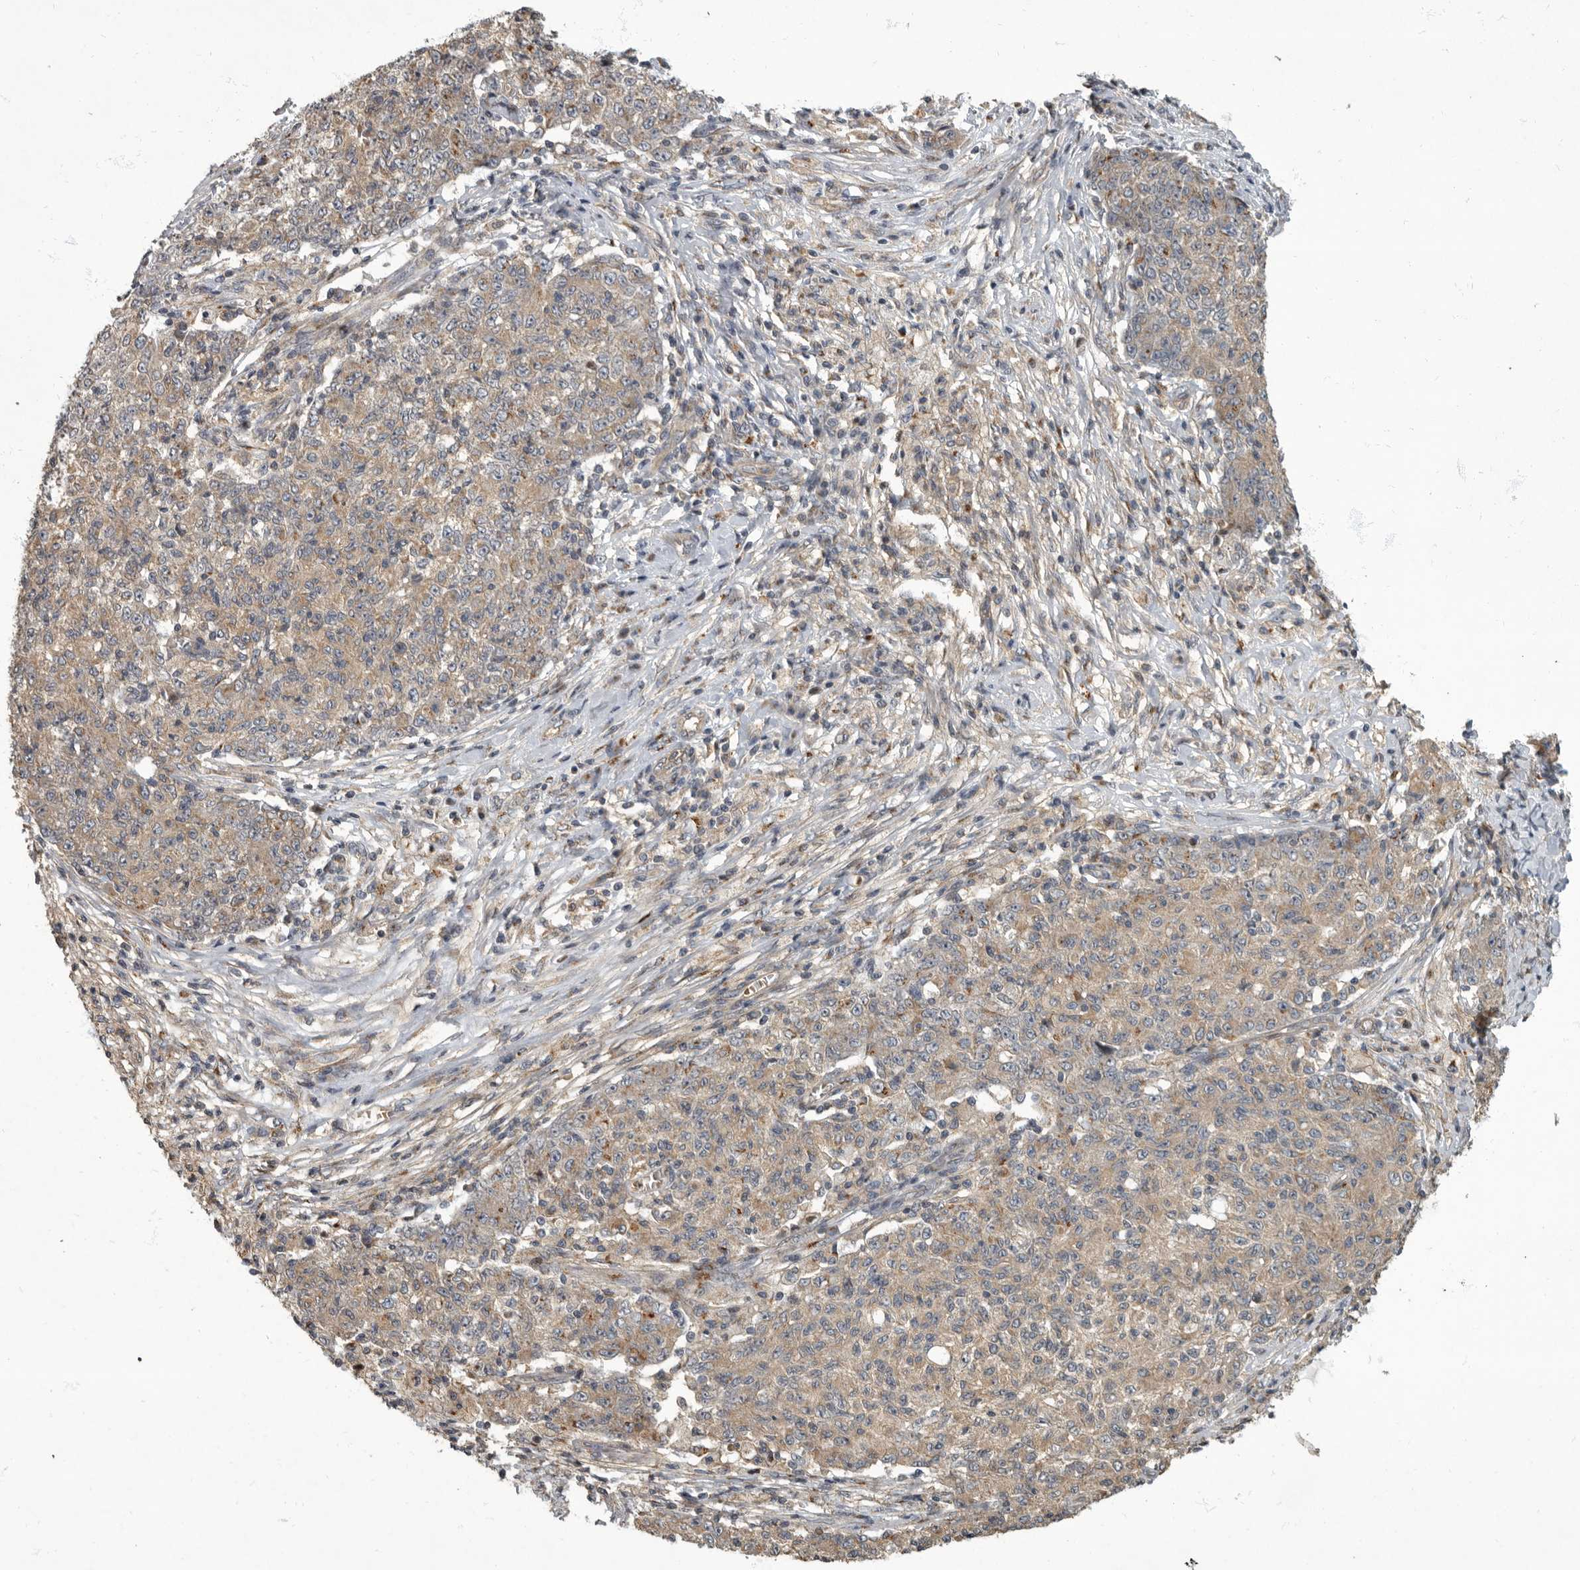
{"staining": {"intensity": "weak", "quantity": ">75%", "location": "cytoplasmic/membranous"}, "tissue": "ovarian cancer", "cell_type": "Tumor cells", "image_type": "cancer", "snomed": [{"axis": "morphology", "description": "Carcinoma, endometroid"}, {"axis": "topography", "description": "Ovary"}], "caption": "A photomicrograph showing weak cytoplasmic/membranous positivity in about >75% of tumor cells in ovarian endometroid carcinoma, as visualized by brown immunohistochemical staining.", "gene": "IQCK", "patient": {"sex": "female", "age": 42}}